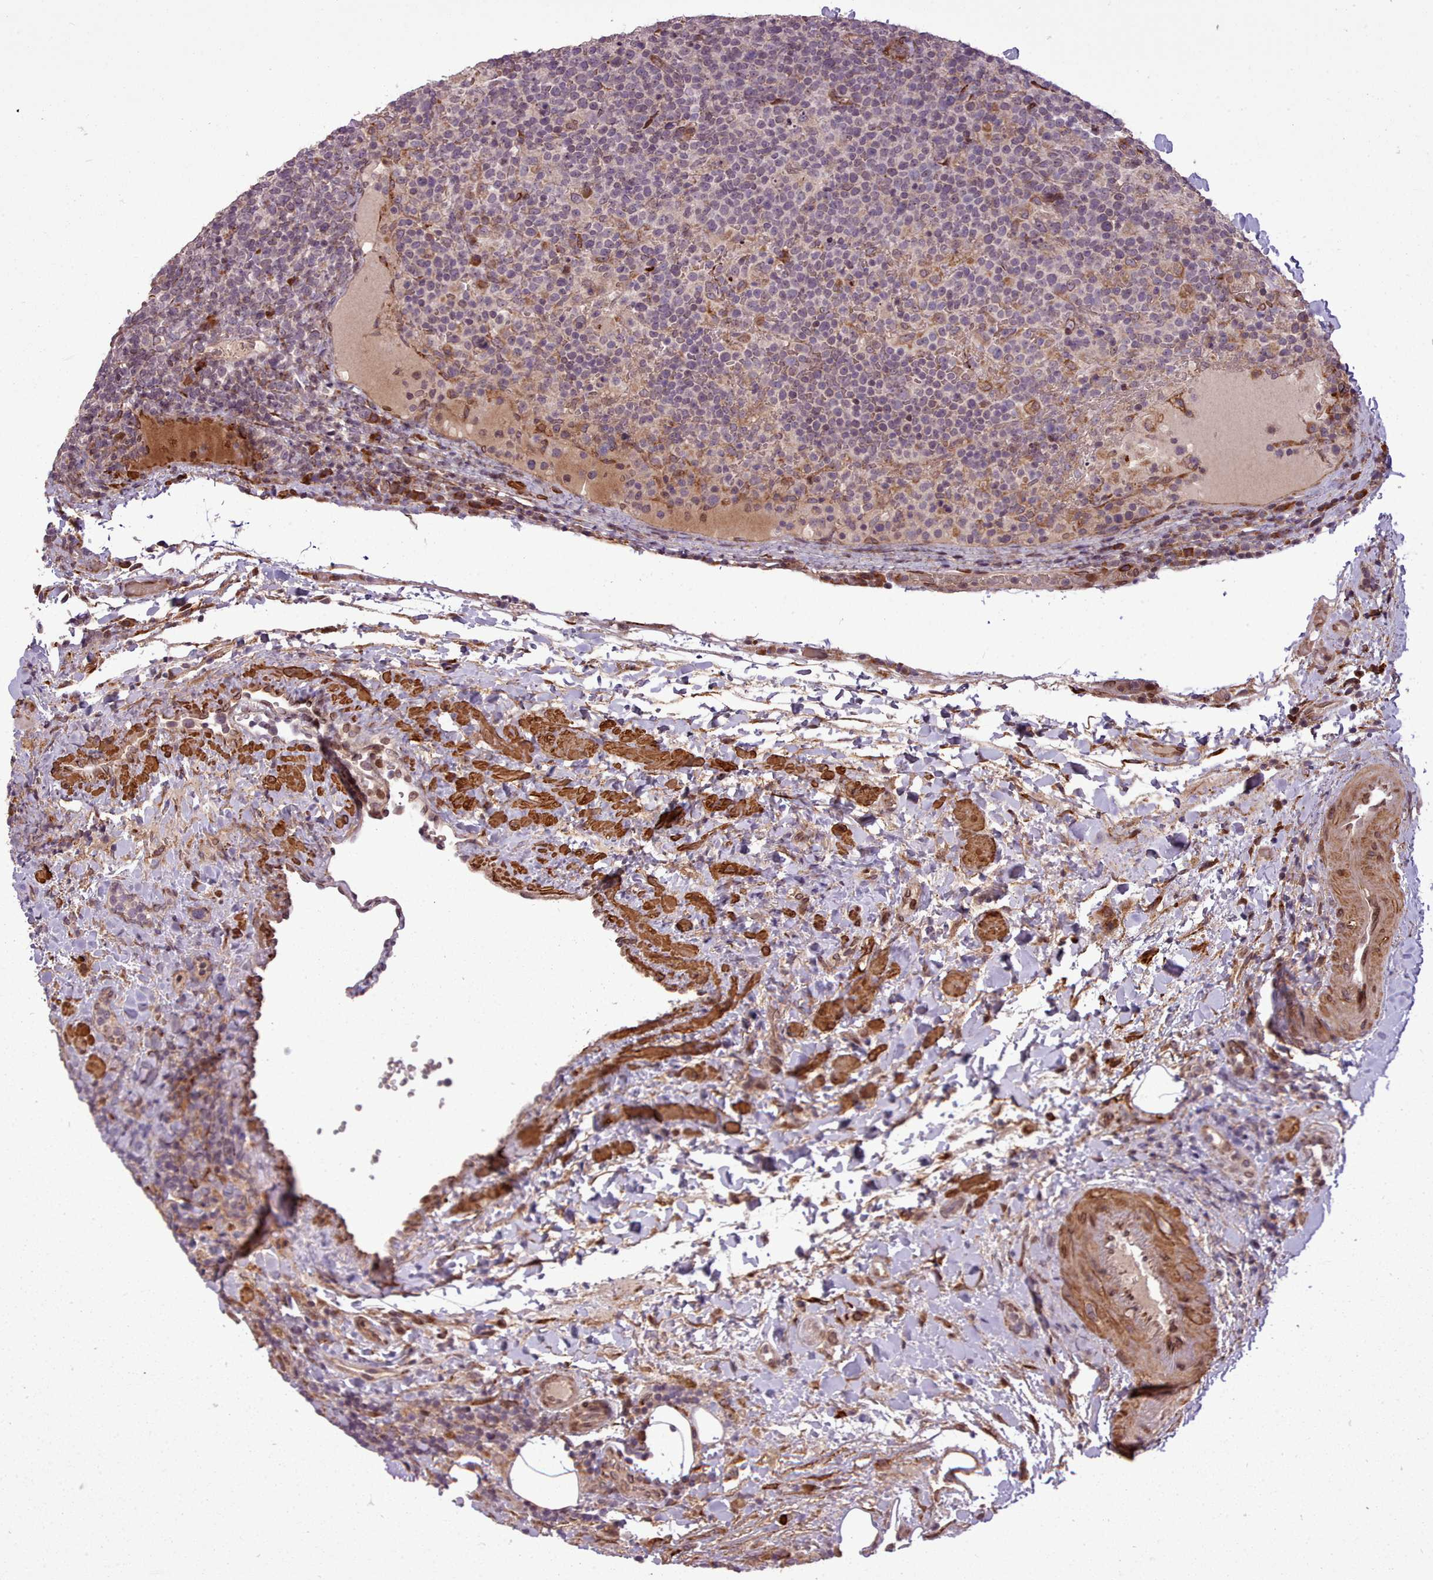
{"staining": {"intensity": "negative", "quantity": "none", "location": "none"}, "tissue": "lymphoma", "cell_type": "Tumor cells", "image_type": "cancer", "snomed": [{"axis": "morphology", "description": "Malignant lymphoma, non-Hodgkin's type, High grade"}, {"axis": "topography", "description": "Lymph node"}], "caption": "Tumor cells show no significant protein staining in high-grade malignant lymphoma, non-Hodgkin's type. The staining is performed using DAB brown chromogen with nuclei counter-stained in using hematoxylin.", "gene": "CABP1", "patient": {"sex": "male", "age": 61}}